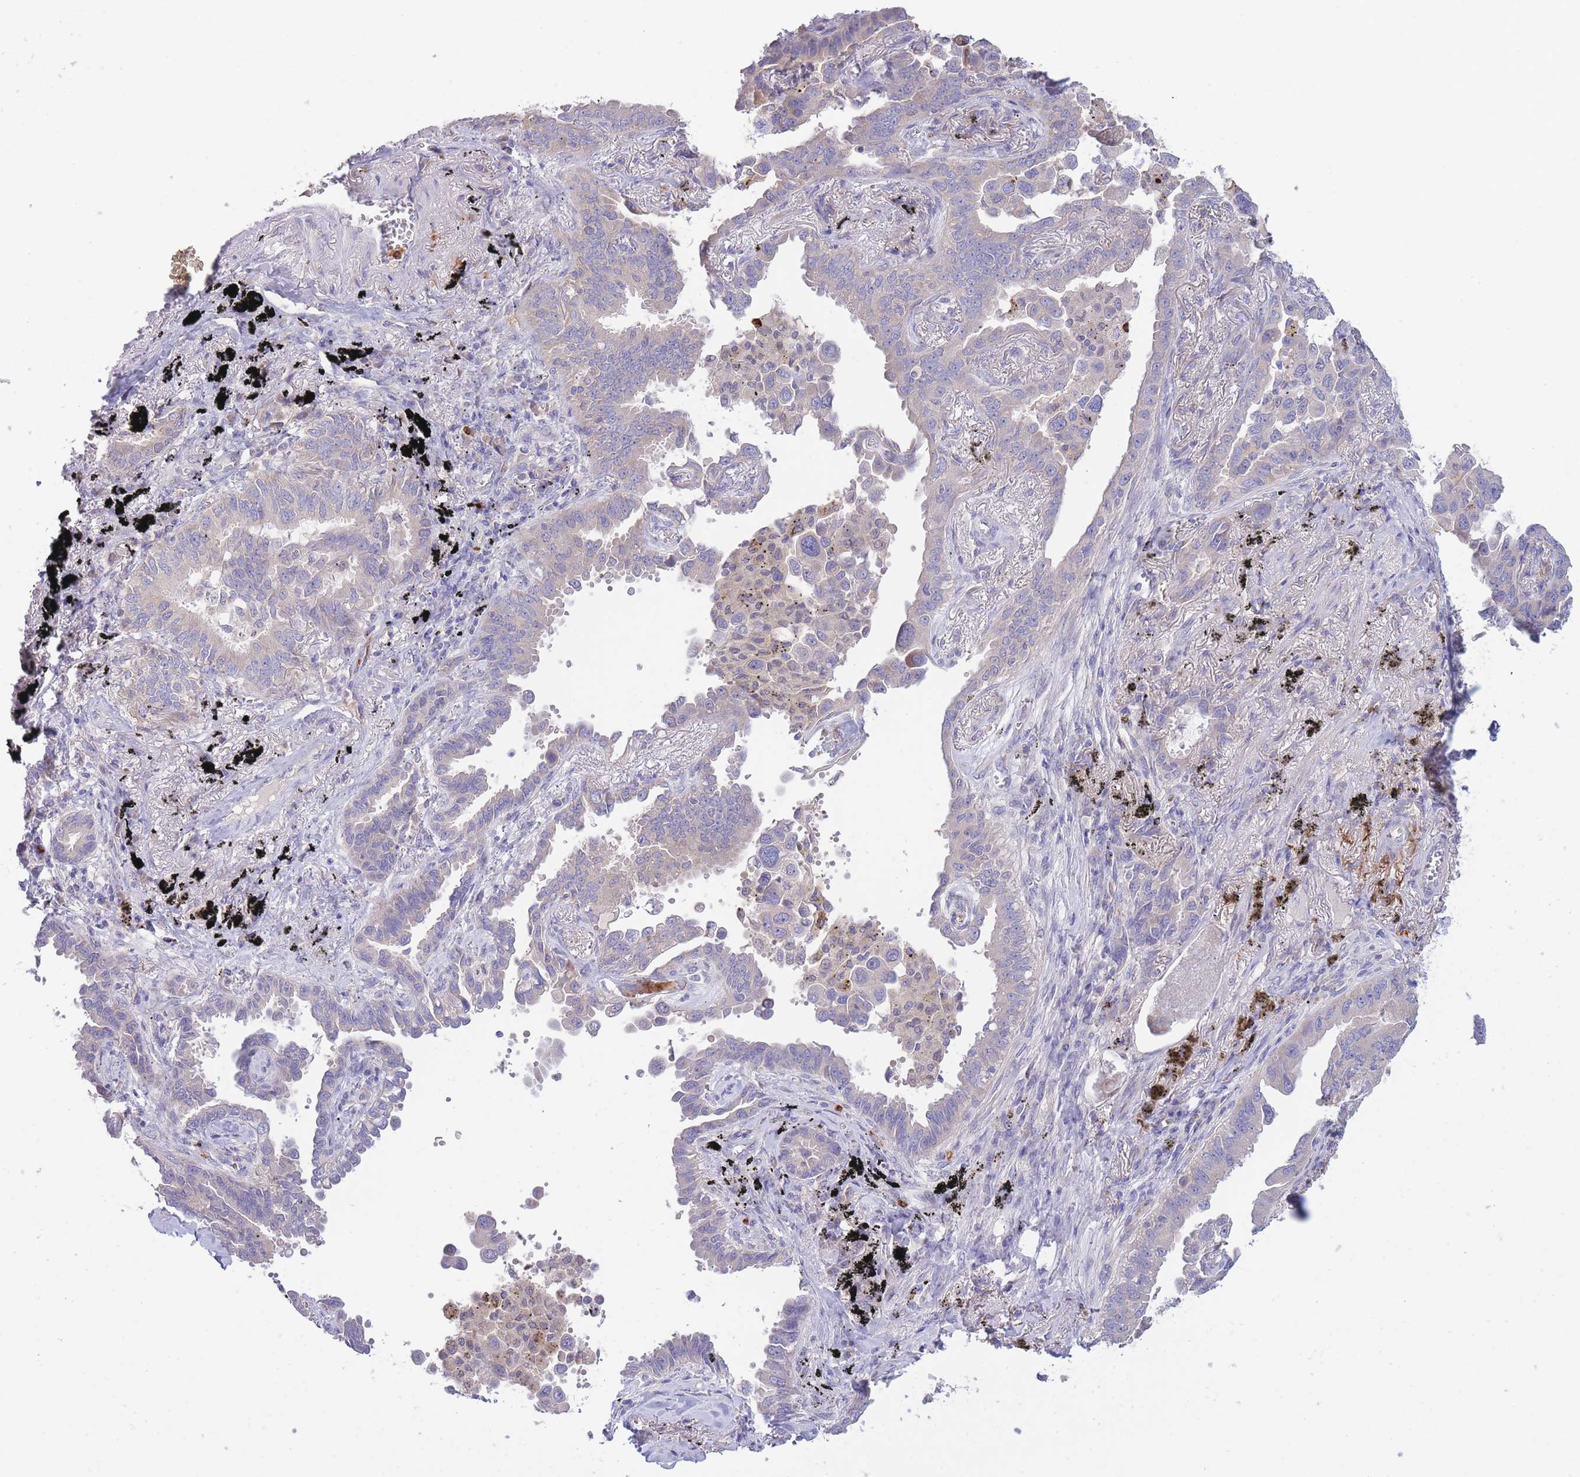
{"staining": {"intensity": "negative", "quantity": "none", "location": "none"}, "tissue": "lung cancer", "cell_type": "Tumor cells", "image_type": "cancer", "snomed": [{"axis": "morphology", "description": "Adenocarcinoma, NOS"}, {"axis": "topography", "description": "Lung"}], "caption": "There is no significant staining in tumor cells of lung cancer (adenocarcinoma). (Stains: DAB (3,3'-diaminobenzidine) immunohistochemistry (IHC) with hematoxylin counter stain, Microscopy: brightfield microscopy at high magnification).", "gene": "CENPM", "patient": {"sex": "male", "age": 67}}